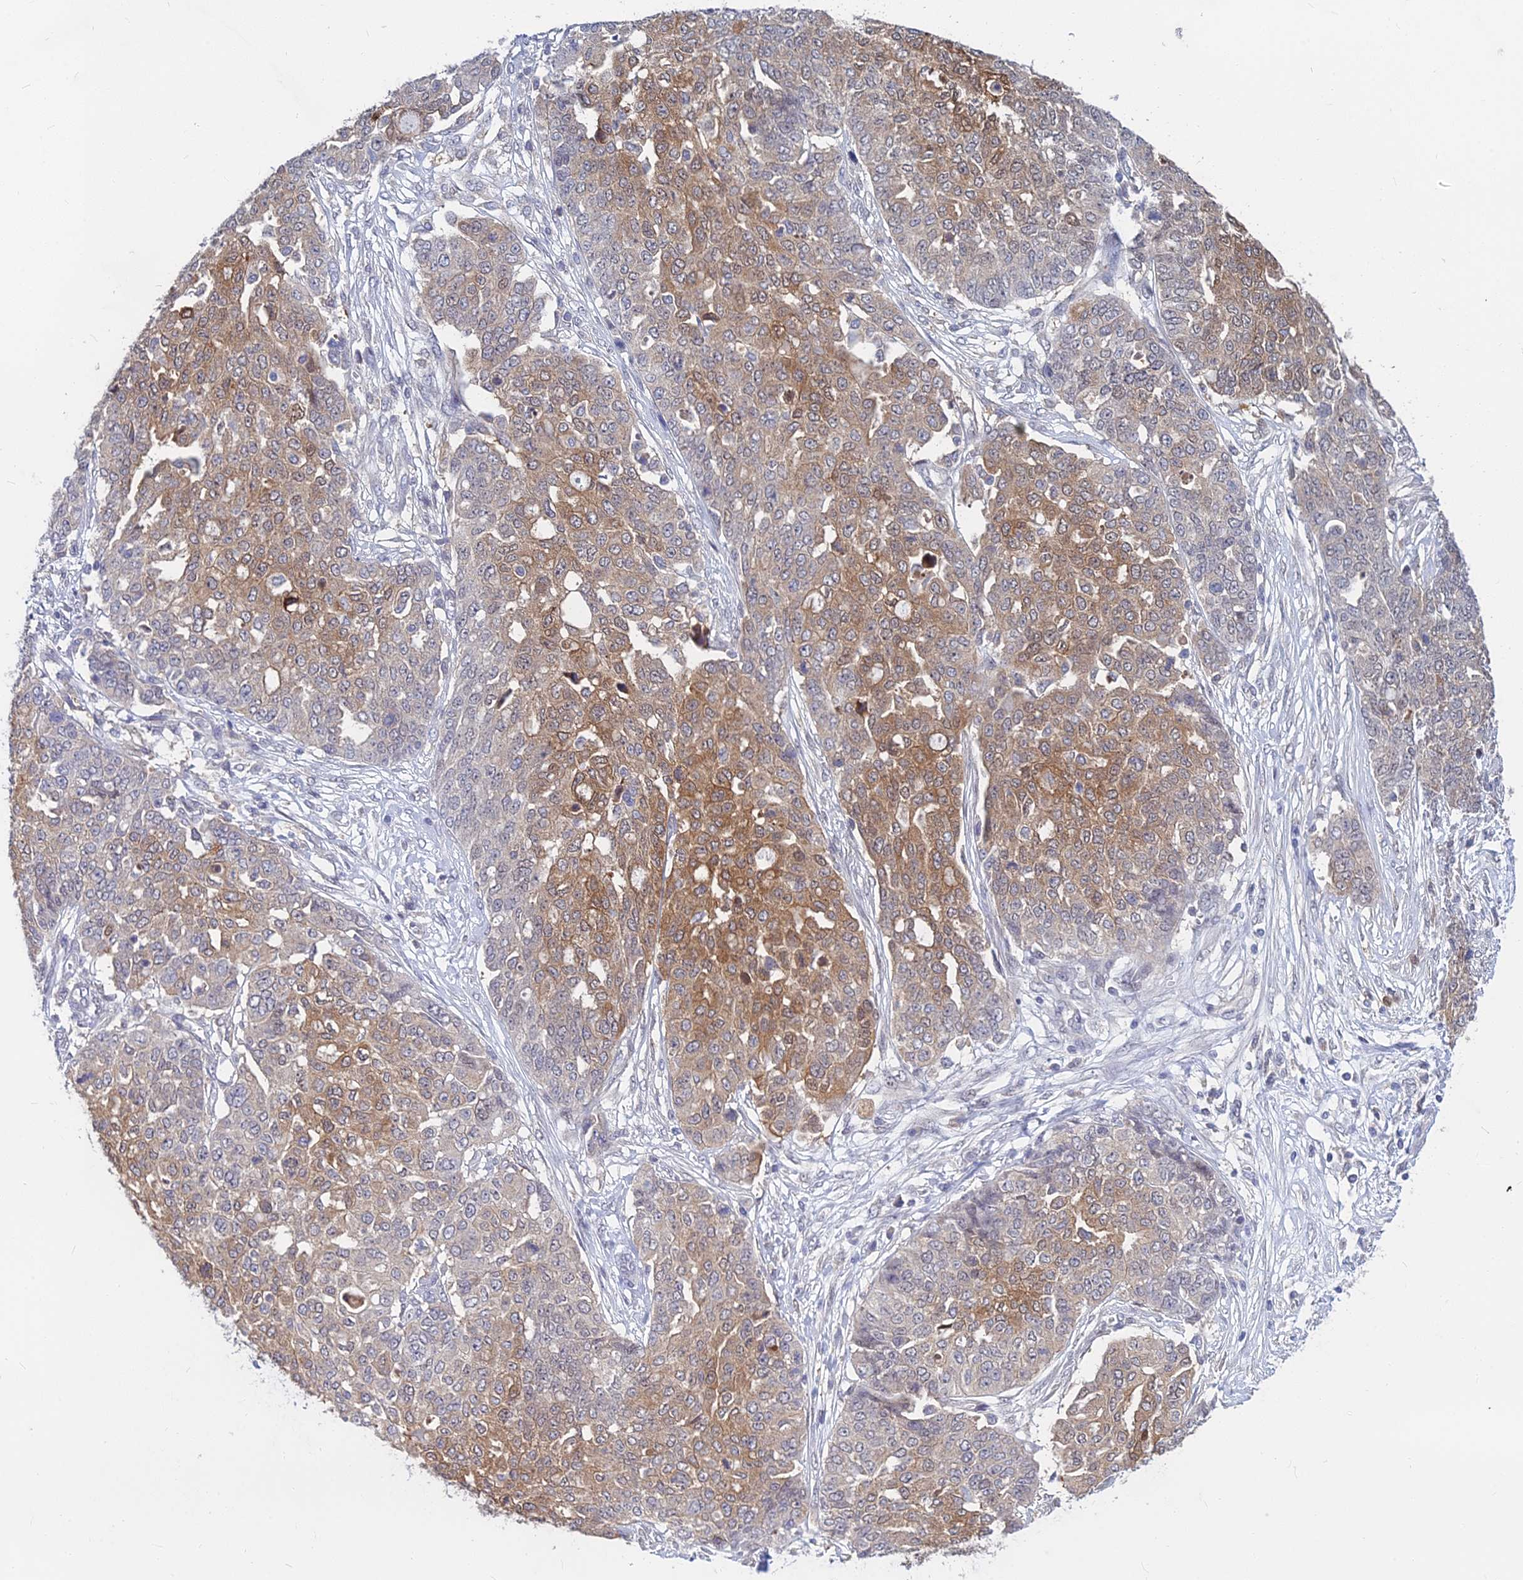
{"staining": {"intensity": "strong", "quantity": "25%-75%", "location": "cytoplasmic/membranous"}, "tissue": "ovarian cancer", "cell_type": "Tumor cells", "image_type": "cancer", "snomed": [{"axis": "morphology", "description": "Cystadenocarcinoma, serous, NOS"}, {"axis": "topography", "description": "Soft tissue"}, {"axis": "topography", "description": "Ovary"}], "caption": "There is high levels of strong cytoplasmic/membranous positivity in tumor cells of ovarian cancer, as demonstrated by immunohistochemical staining (brown color).", "gene": "B3GALT4", "patient": {"sex": "female", "age": 57}}